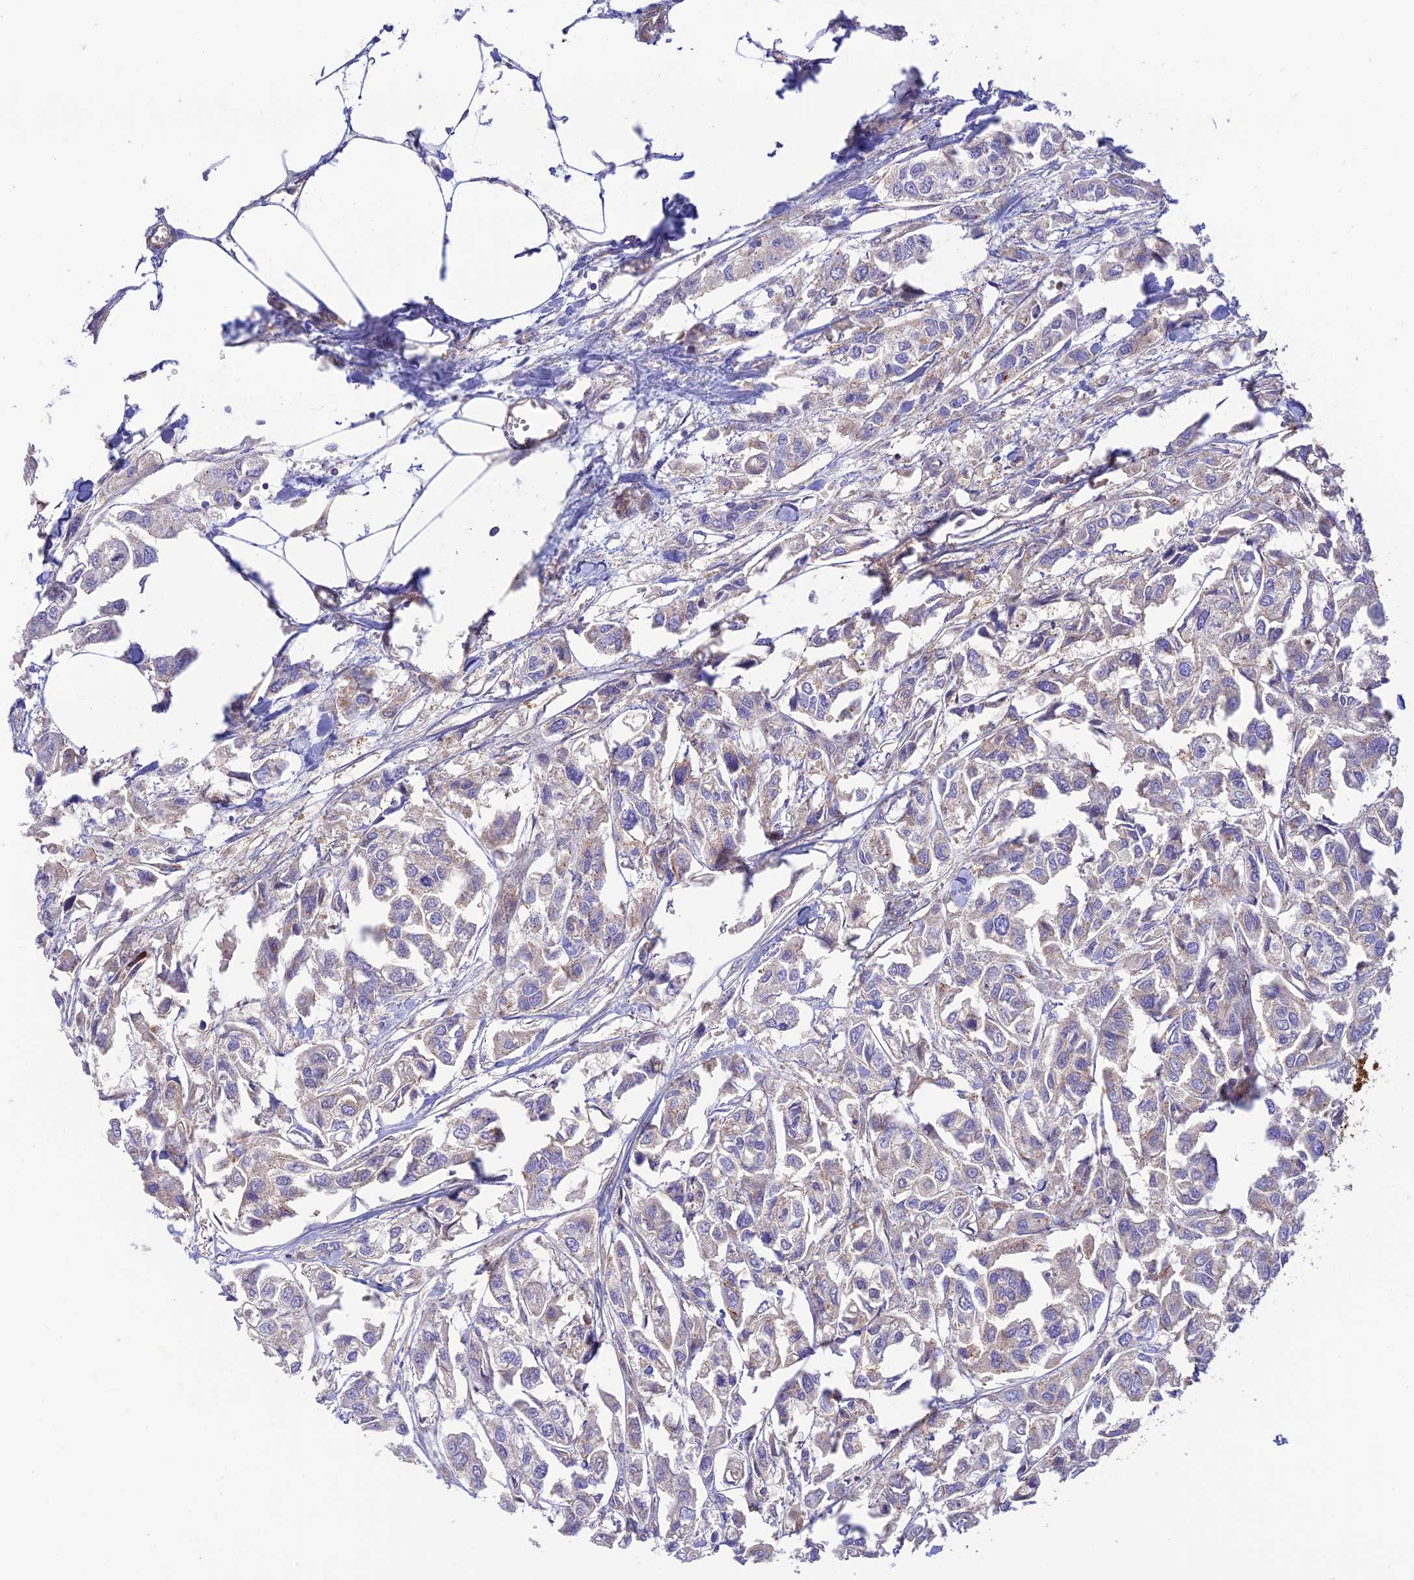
{"staining": {"intensity": "weak", "quantity": "<25%", "location": "cytoplasmic/membranous"}, "tissue": "urothelial cancer", "cell_type": "Tumor cells", "image_type": "cancer", "snomed": [{"axis": "morphology", "description": "Urothelial carcinoma, High grade"}, {"axis": "topography", "description": "Urinary bladder"}], "caption": "An immunohistochemistry micrograph of urothelial cancer is shown. There is no staining in tumor cells of urothelial cancer.", "gene": "PPP1R12C", "patient": {"sex": "male", "age": 67}}